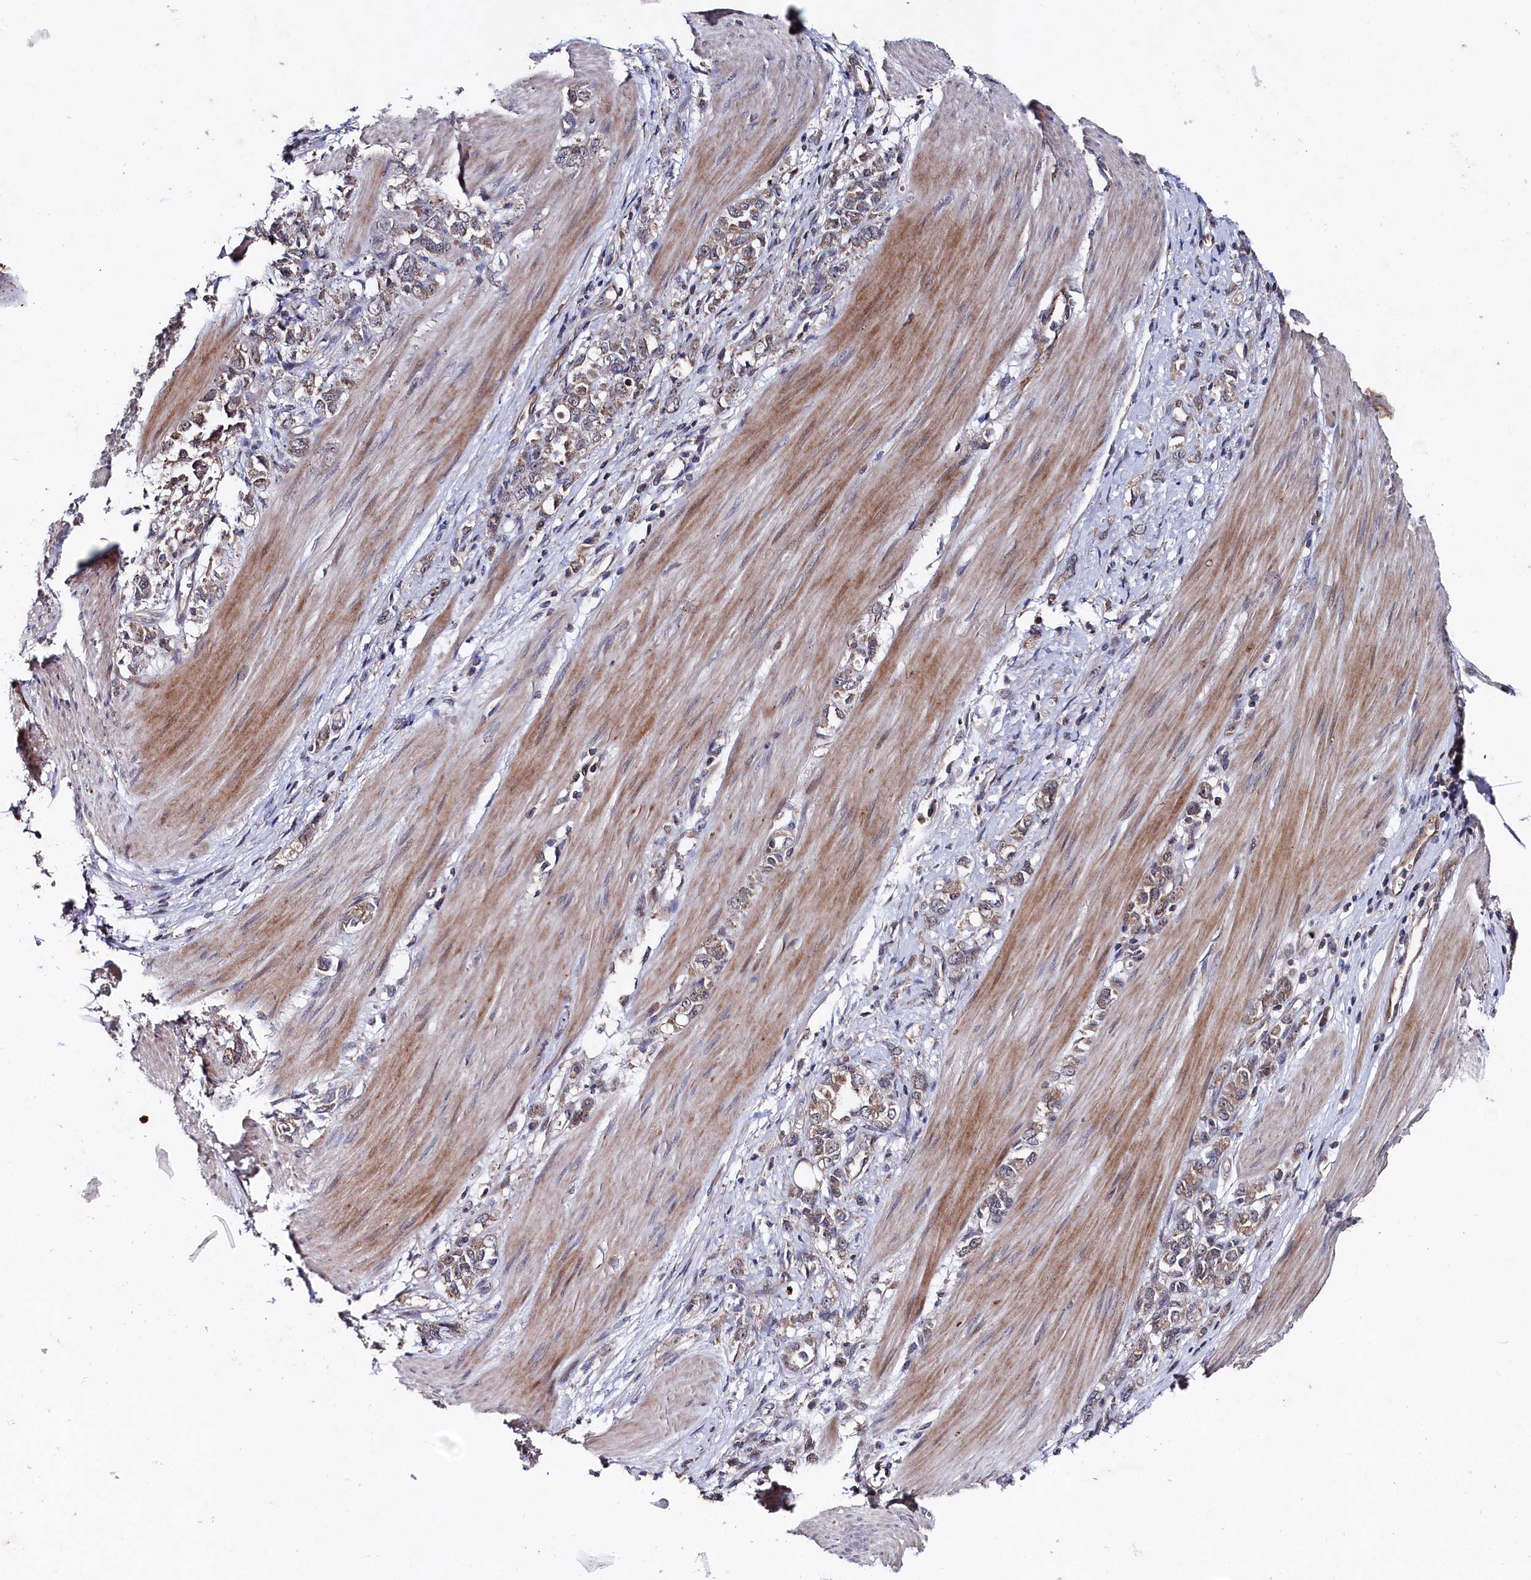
{"staining": {"intensity": "moderate", "quantity": ">75%", "location": "cytoplasmic/membranous"}, "tissue": "stomach cancer", "cell_type": "Tumor cells", "image_type": "cancer", "snomed": [{"axis": "morphology", "description": "Adenocarcinoma, NOS"}, {"axis": "topography", "description": "Stomach"}], "caption": "Adenocarcinoma (stomach) stained for a protein (brown) exhibits moderate cytoplasmic/membranous positive staining in approximately >75% of tumor cells.", "gene": "SUPV3L1", "patient": {"sex": "female", "age": 76}}